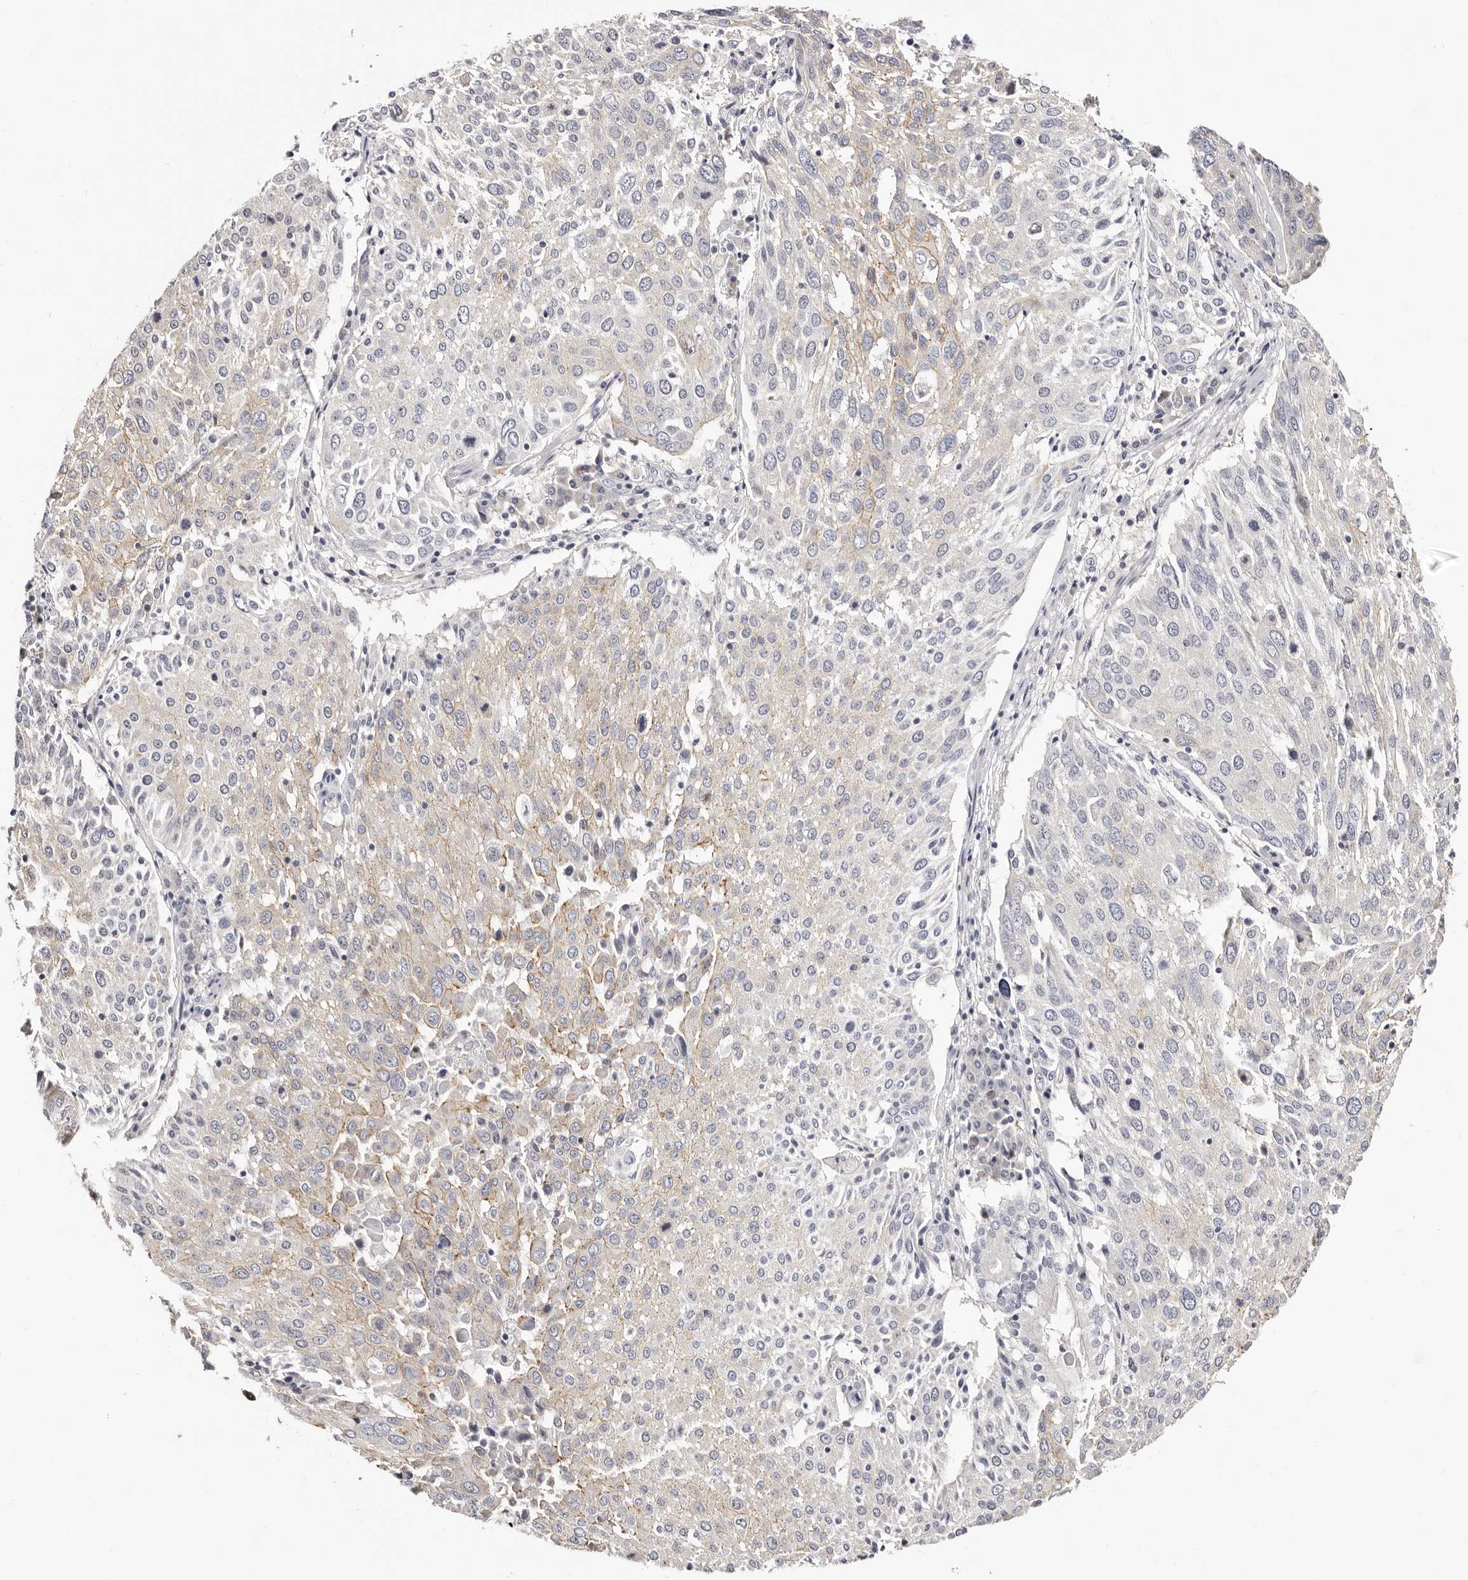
{"staining": {"intensity": "weak", "quantity": "<25%", "location": "cytoplasmic/membranous"}, "tissue": "lung cancer", "cell_type": "Tumor cells", "image_type": "cancer", "snomed": [{"axis": "morphology", "description": "Squamous cell carcinoma, NOS"}, {"axis": "topography", "description": "Lung"}], "caption": "High magnification brightfield microscopy of lung cancer stained with DAB (brown) and counterstained with hematoxylin (blue): tumor cells show no significant staining. (DAB (3,3'-diaminobenzidine) immunohistochemistry (IHC), high magnification).", "gene": "ROM1", "patient": {"sex": "male", "age": 65}}